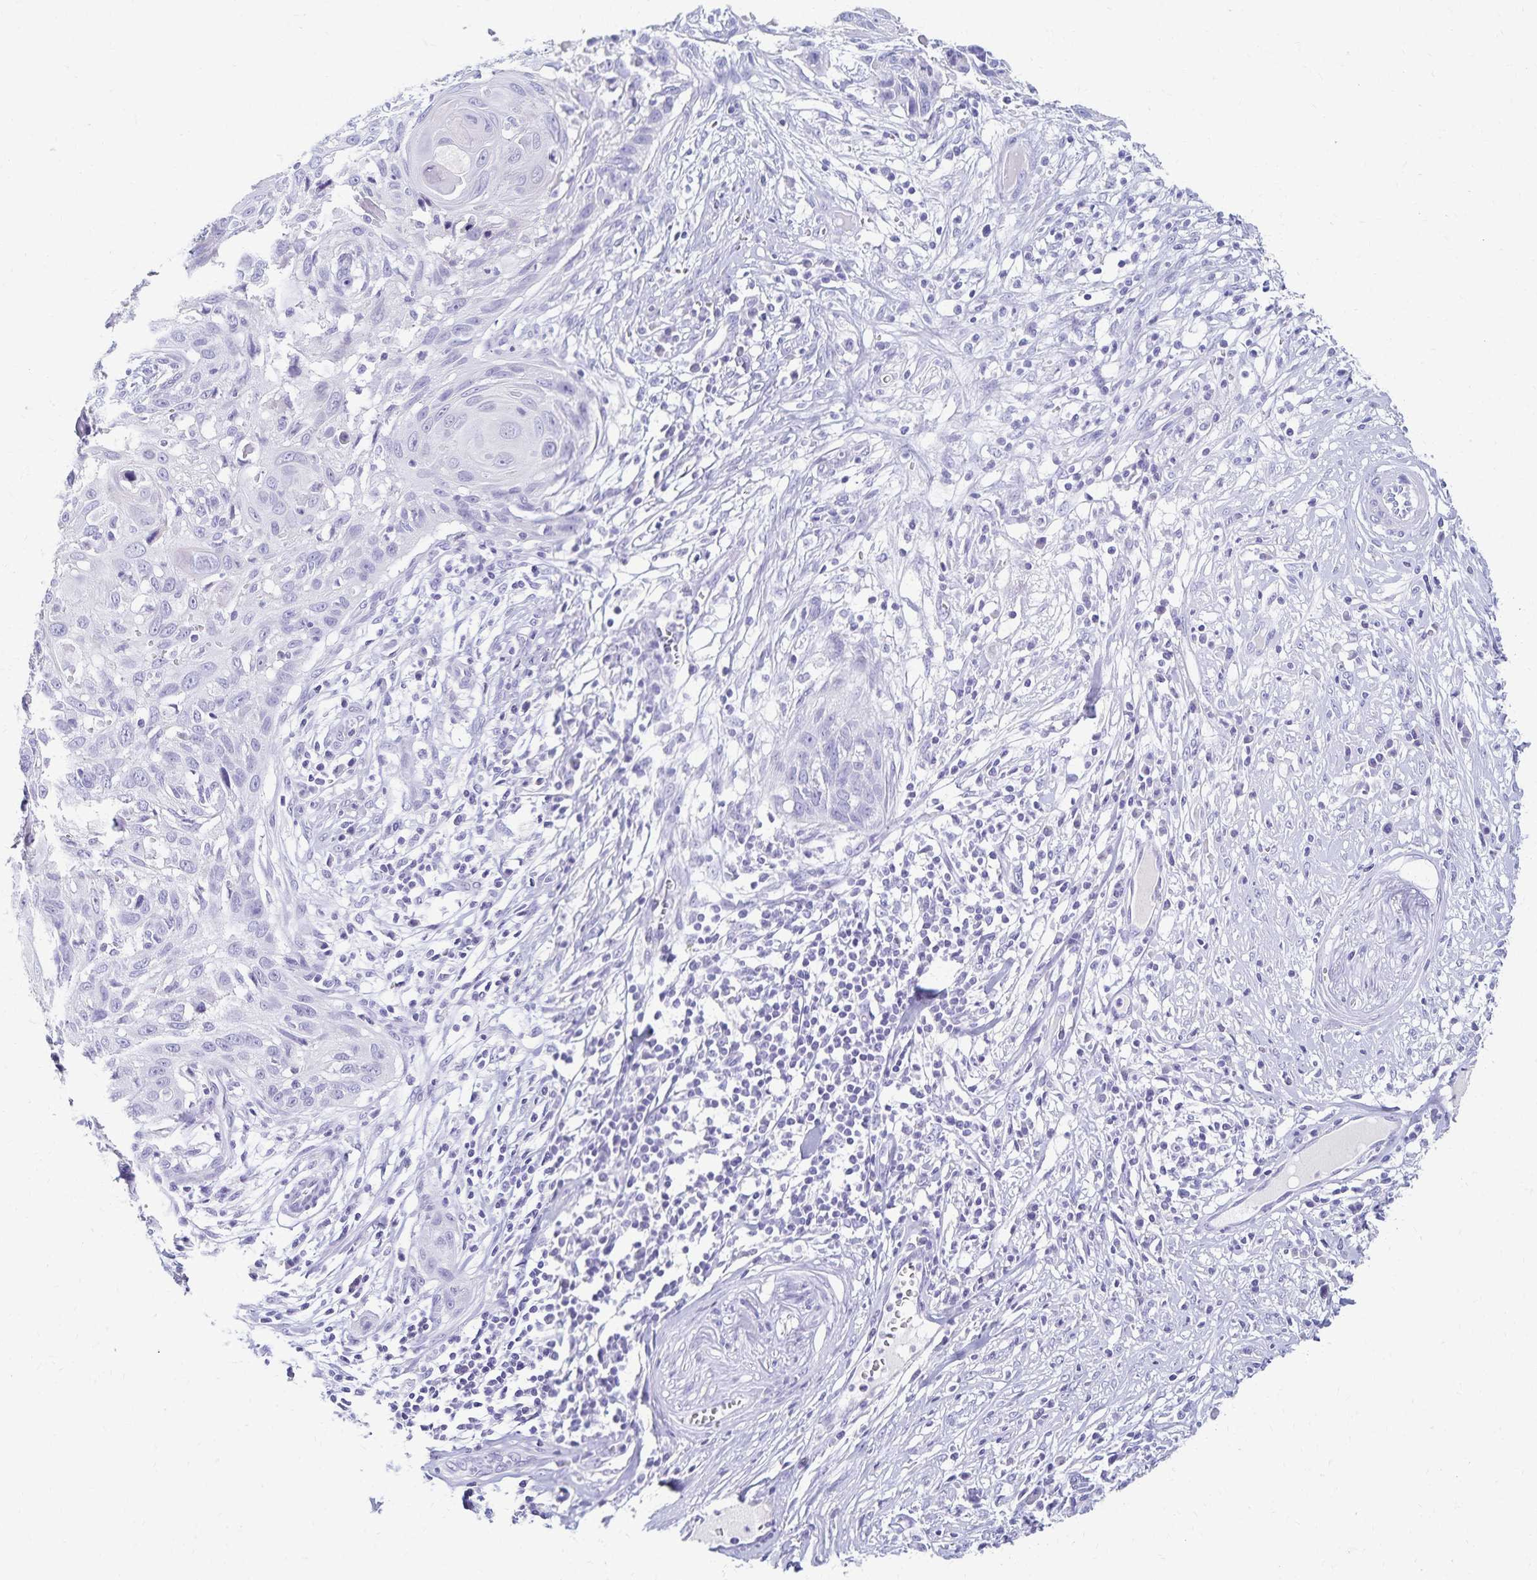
{"staining": {"intensity": "negative", "quantity": "none", "location": "none"}, "tissue": "skin cancer", "cell_type": "Tumor cells", "image_type": "cancer", "snomed": [{"axis": "morphology", "description": "Squamous cell carcinoma, NOS"}, {"axis": "topography", "description": "Skin"}, {"axis": "topography", "description": "Vulva"}], "caption": "High magnification brightfield microscopy of skin squamous cell carcinoma stained with DAB (3,3'-diaminobenzidine) (brown) and counterstained with hematoxylin (blue): tumor cells show no significant staining. (Brightfield microscopy of DAB immunohistochemistry (IHC) at high magnification).", "gene": "C2orf50", "patient": {"sex": "female", "age": 83}}